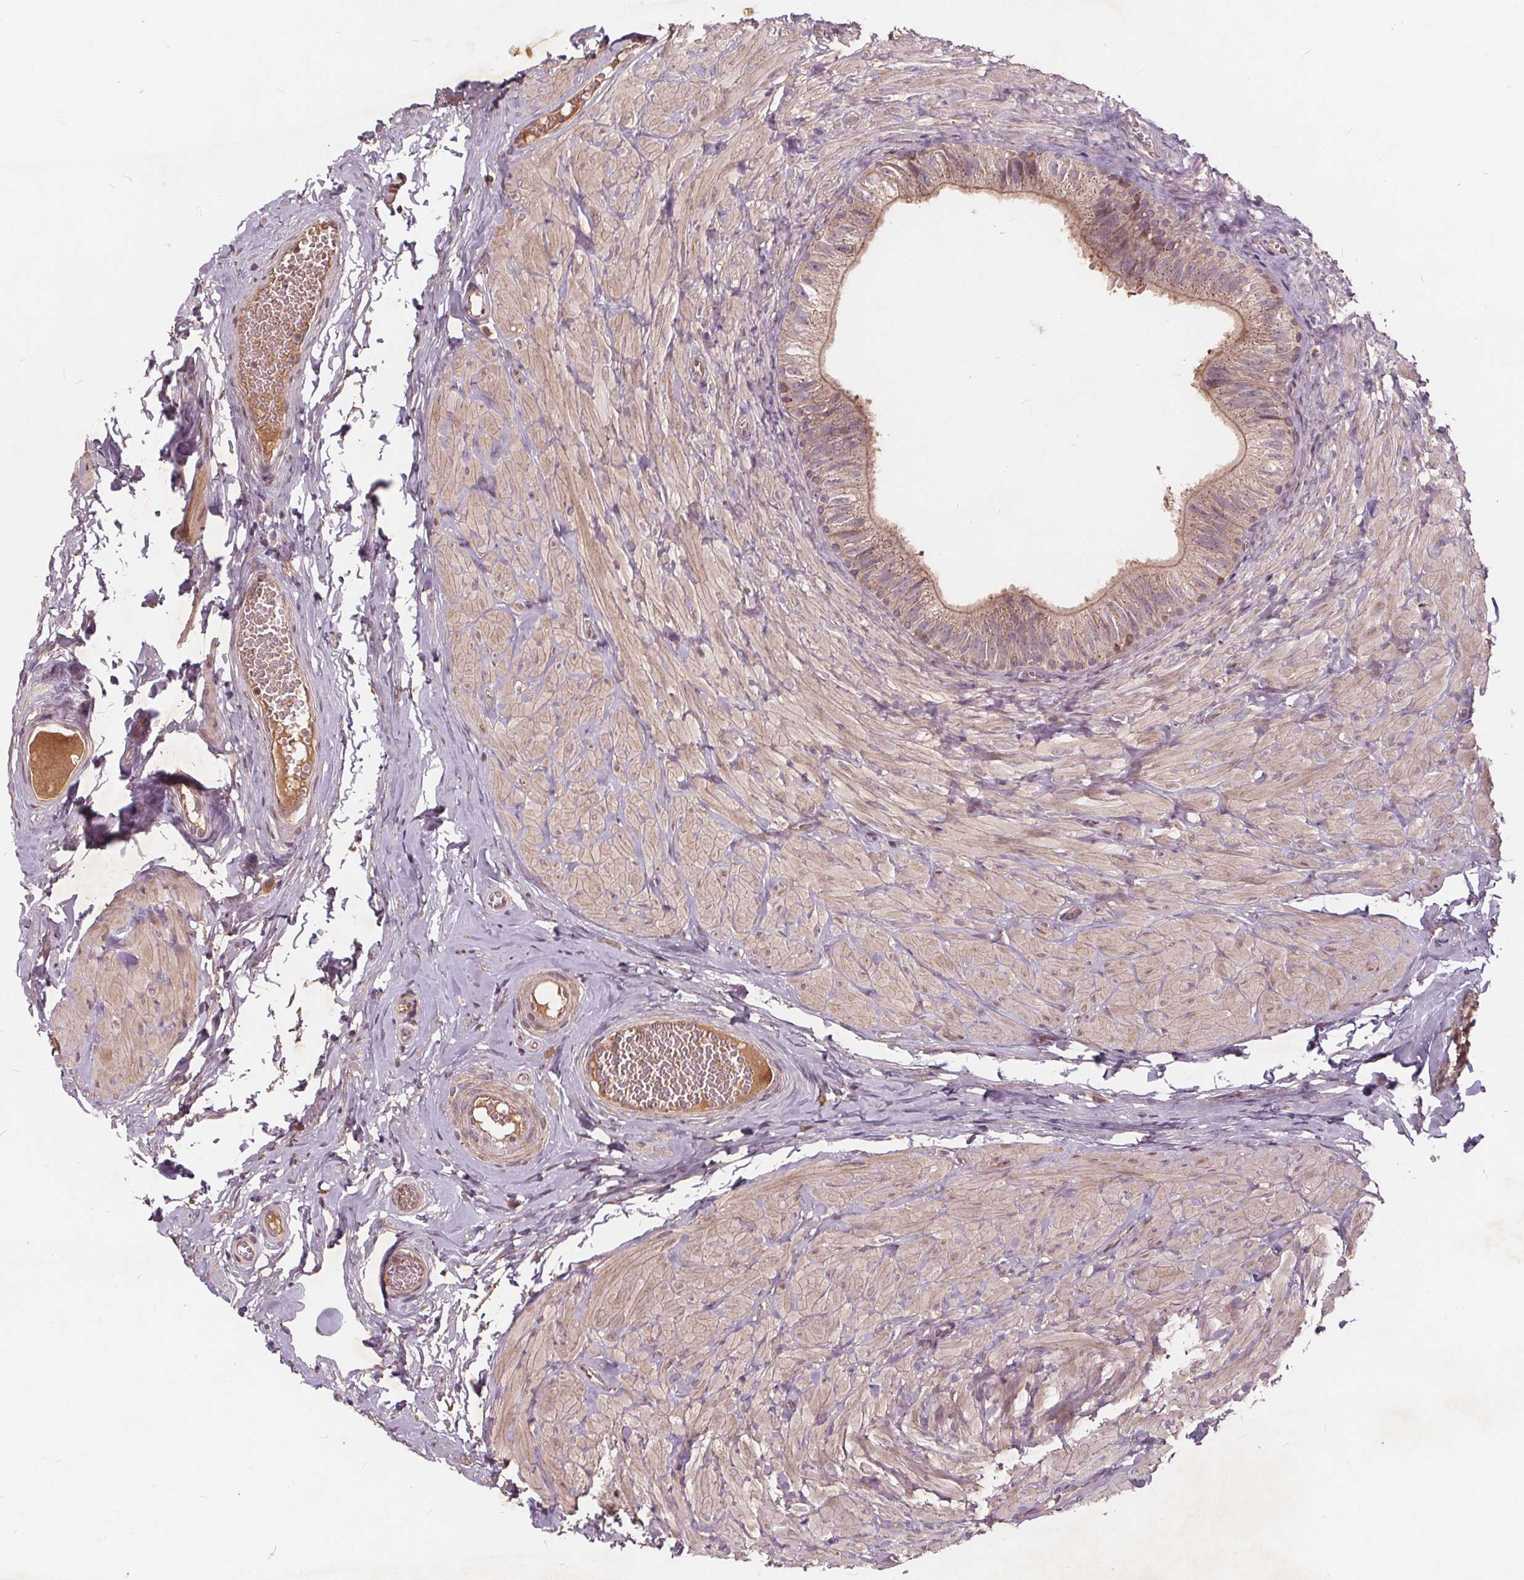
{"staining": {"intensity": "weak", "quantity": "25%-75%", "location": "cytoplasmic/membranous"}, "tissue": "epididymis", "cell_type": "Glandular cells", "image_type": "normal", "snomed": [{"axis": "morphology", "description": "Normal tissue, NOS"}, {"axis": "topography", "description": "Epididymis, spermatic cord, NOS"}, {"axis": "topography", "description": "Epididymis"}, {"axis": "topography", "description": "Peripheral nerve tissue"}], "caption": "Weak cytoplasmic/membranous expression is present in approximately 25%-75% of glandular cells in normal epididymis.", "gene": "CSNK1G2", "patient": {"sex": "male", "age": 29}}